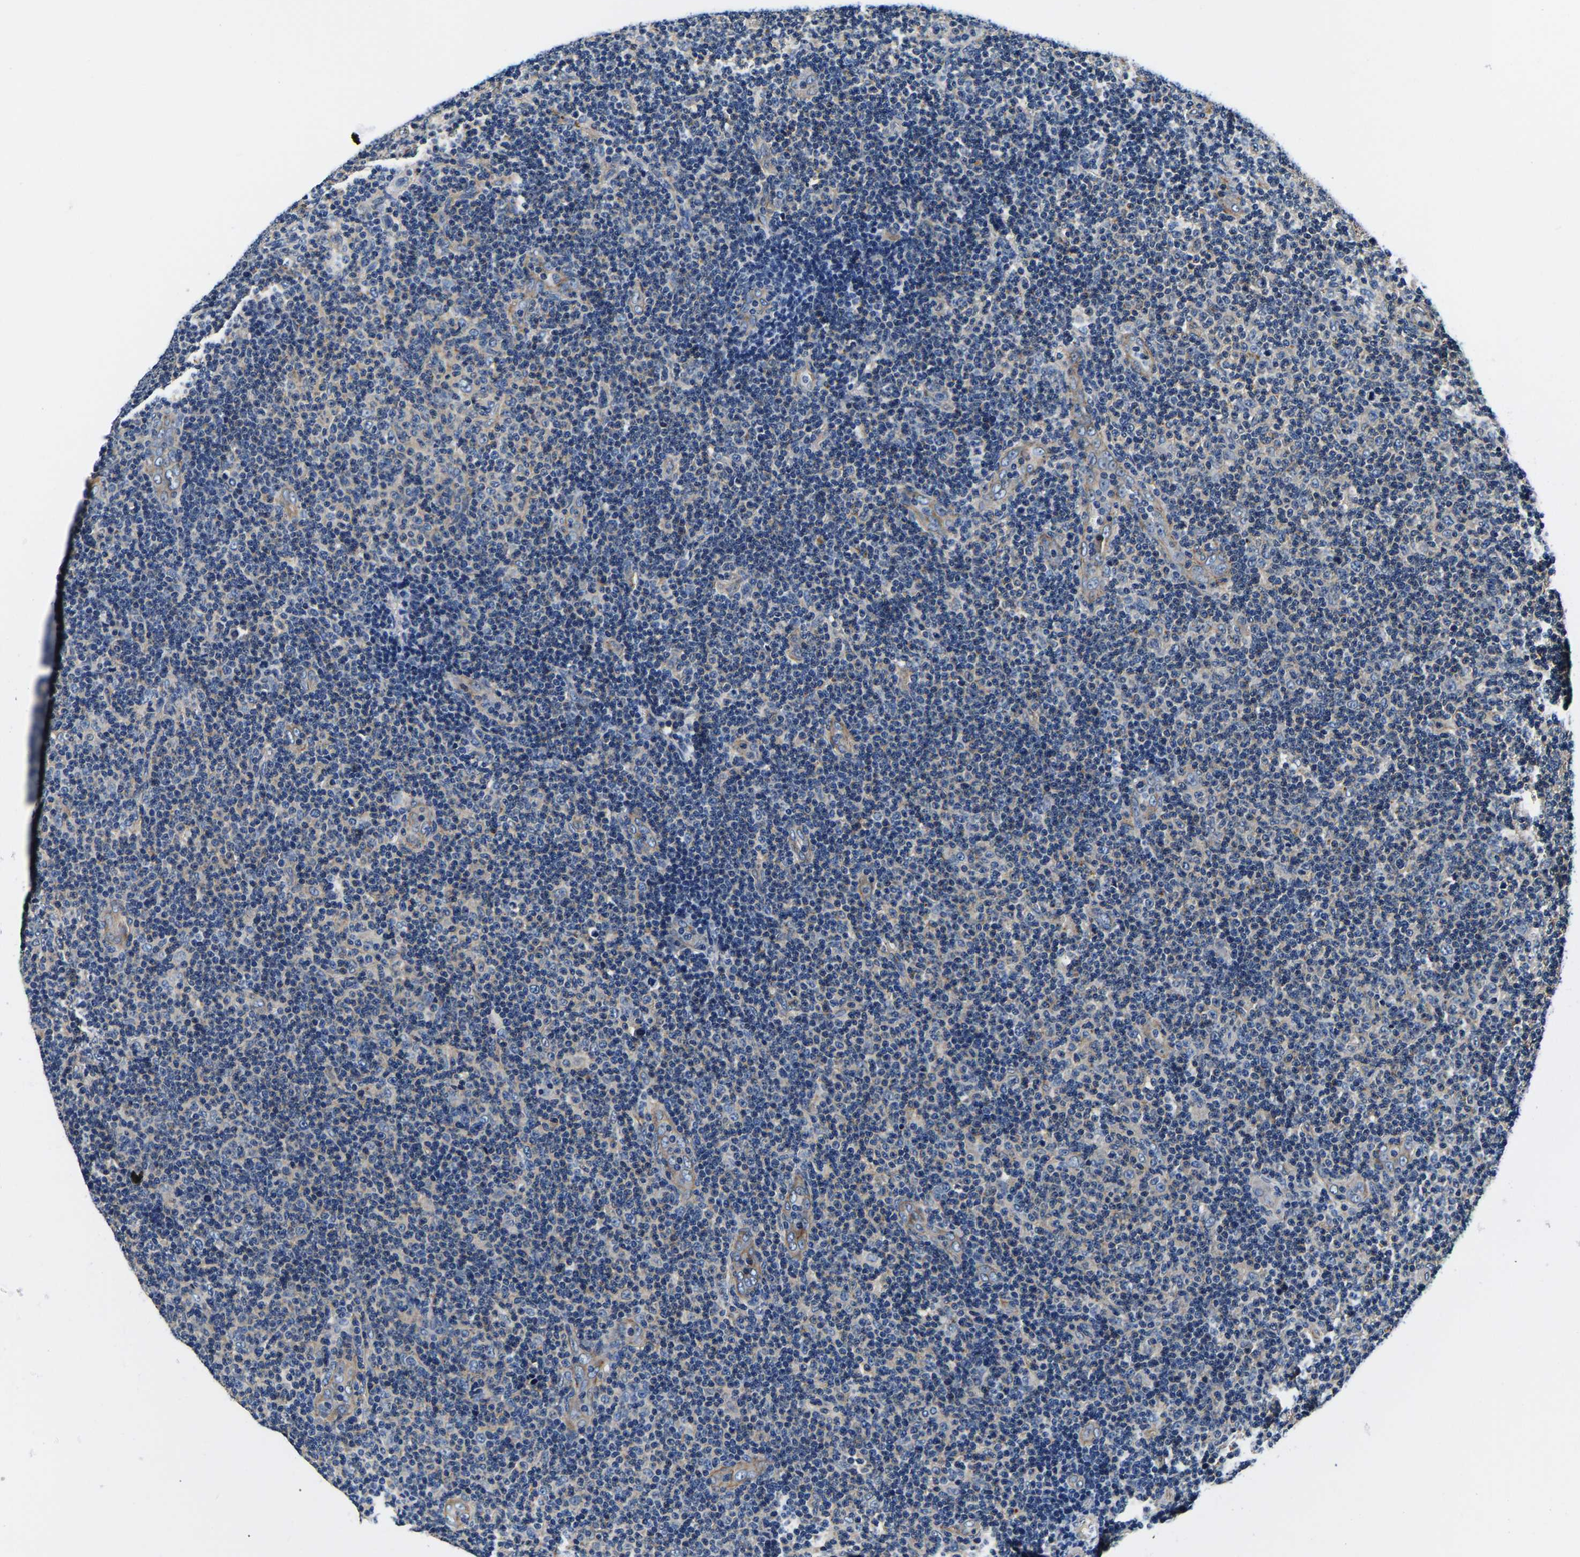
{"staining": {"intensity": "negative", "quantity": "none", "location": "none"}, "tissue": "lymphoma", "cell_type": "Tumor cells", "image_type": "cancer", "snomed": [{"axis": "morphology", "description": "Malignant lymphoma, non-Hodgkin's type, Low grade"}, {"axis": "topography", "description": "Lymph node"}], "caption": "Human lymphoma stained for a protein using immunohistochemistry (IHC) shows no expression in tumor cells.", "gene": "SH3GLB1", "patient": {"sex": "male", "age": 83}}